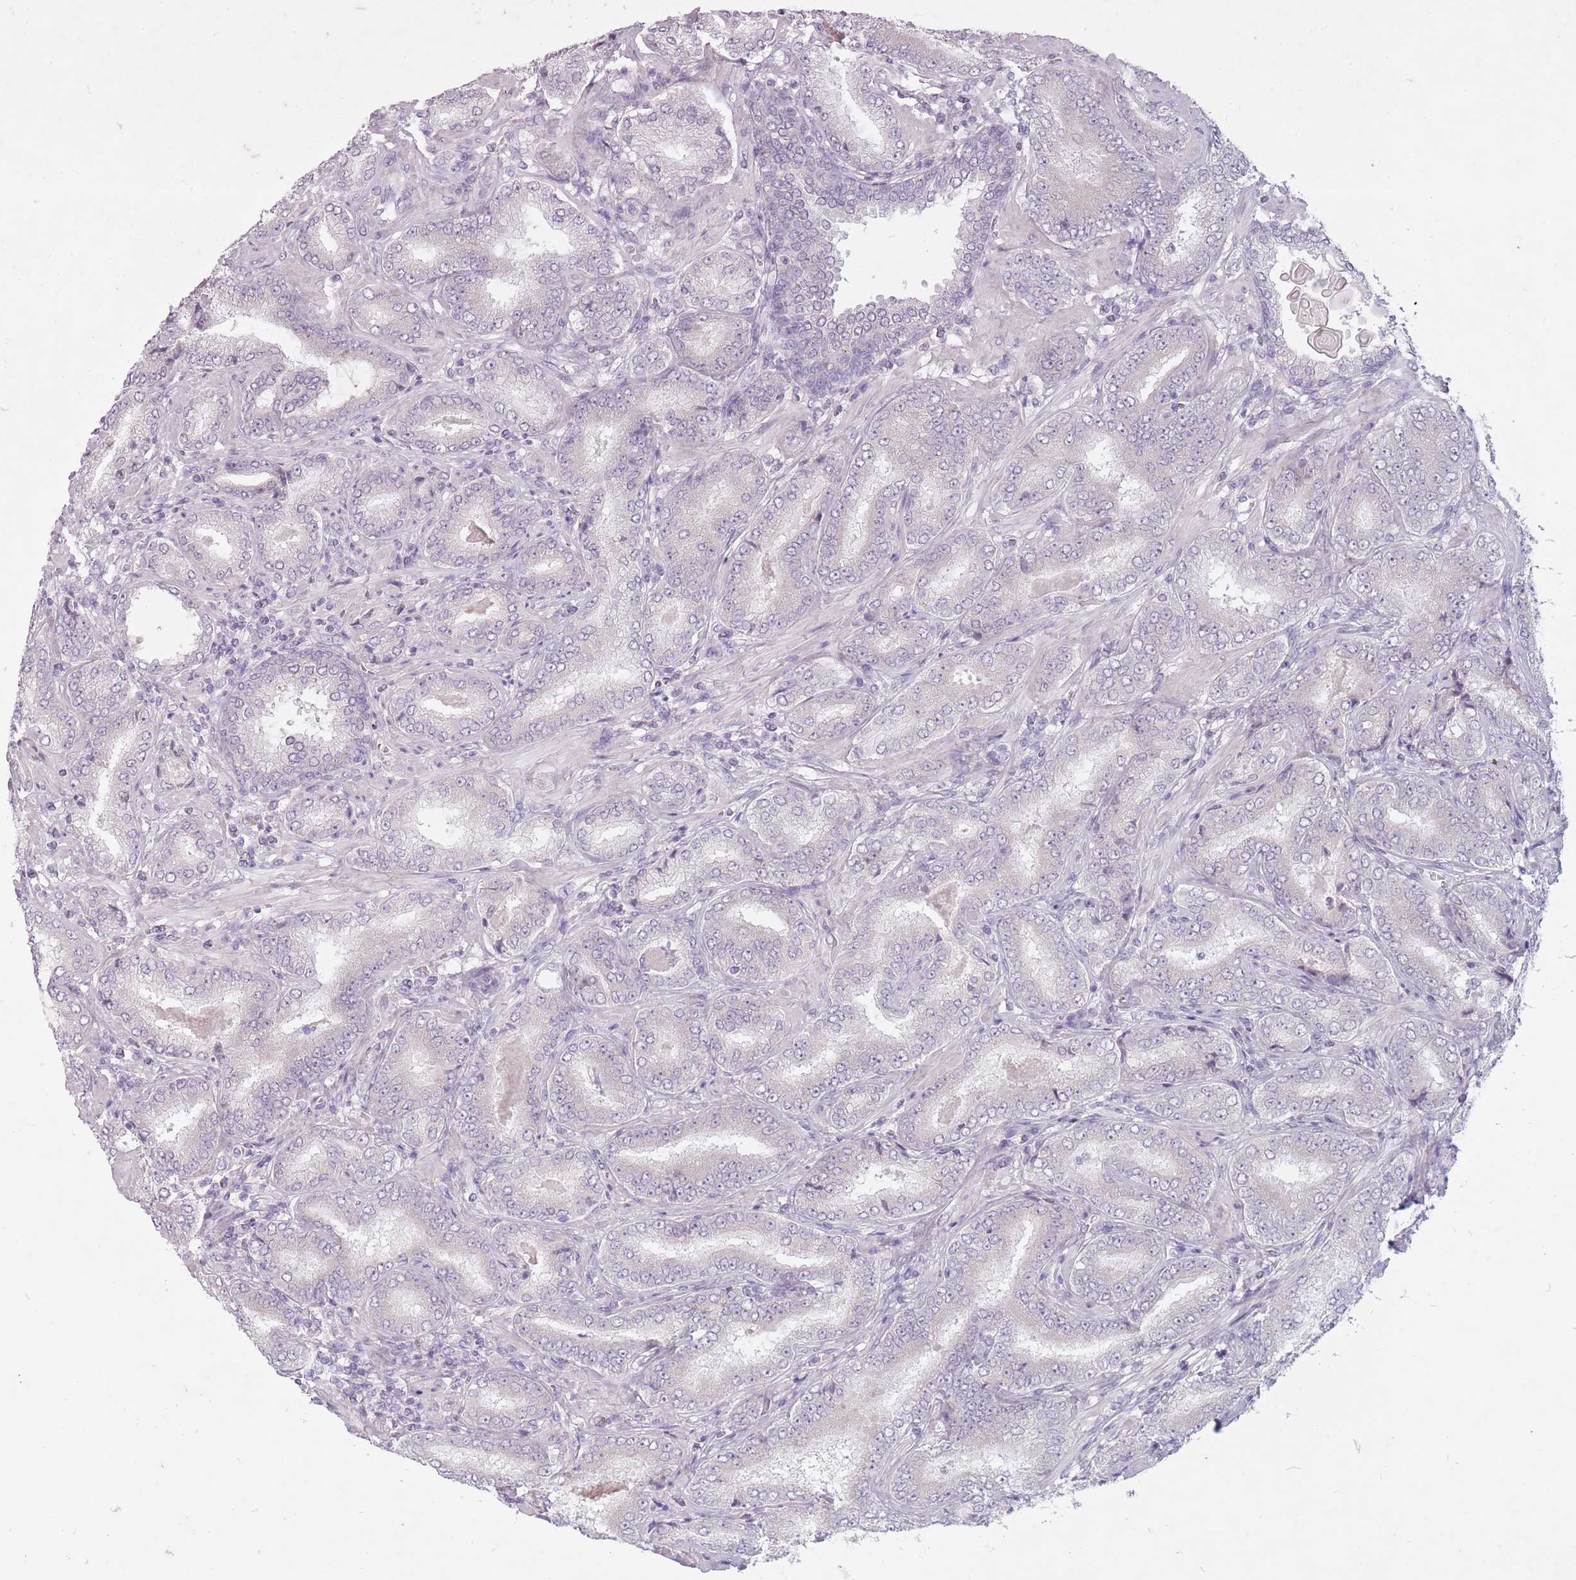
{"staining": {"intensity": "negative", "quantity": "none", "location": "none"}, "tissue": "prostate cancer", "cell_type": "Tumor cells", "image_type": "cancer", "snomed": [{"axis": "morphology", "description": "Adenocarcinoma, High grade"}, {"axis": "topography", "description": "Prostate"}], "caption": "A photomicrograph of human prostate high-grade adenocarcinoma is negative for staining in tumor cells.", "gene": "FAM43B", "patient": {"sex": "male", "age": 72}}